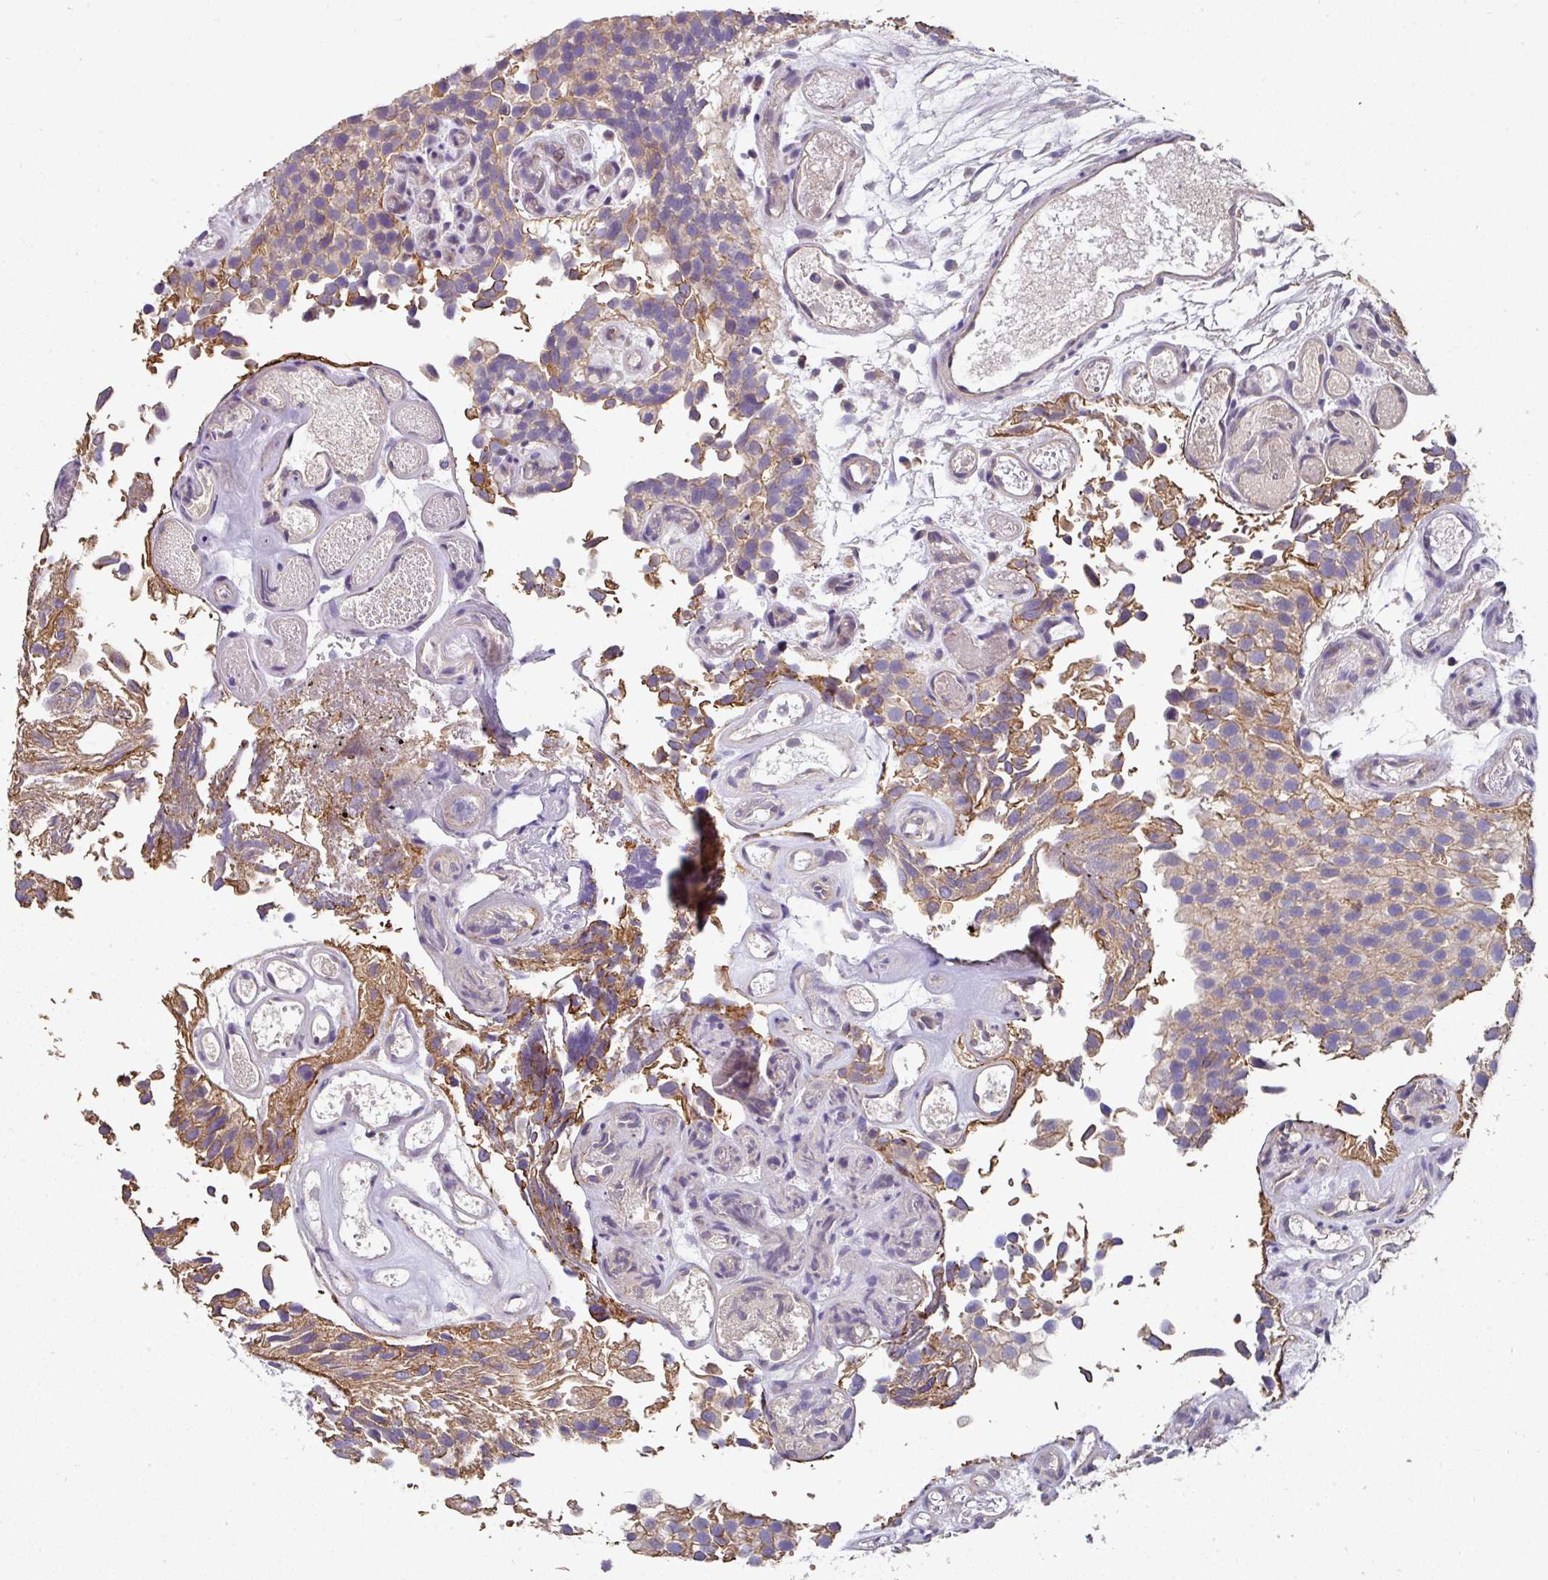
{"staining": {"intensity": "moderate", "quantity": "25%-75%", "location": "cytoplasmic/membranous"}, "tissue": "urothelial cancer", "cell_type": "Tumor cells", "image_type": "cancer", "snomed": [{"axis": "morphology", "description": "Urothelial carcinoma, NOS"}, {"axis": "topography", "description": "Urinary bladder"}], "caption": "Transitional cell carcinoma stained with immunohistochemistry reveals moderate cytoplasmic/membranous staining in approximately 25%-75% of tumor cells.", "gene": "C4orf48", "patient": {"sex": "male", "age": 87}}